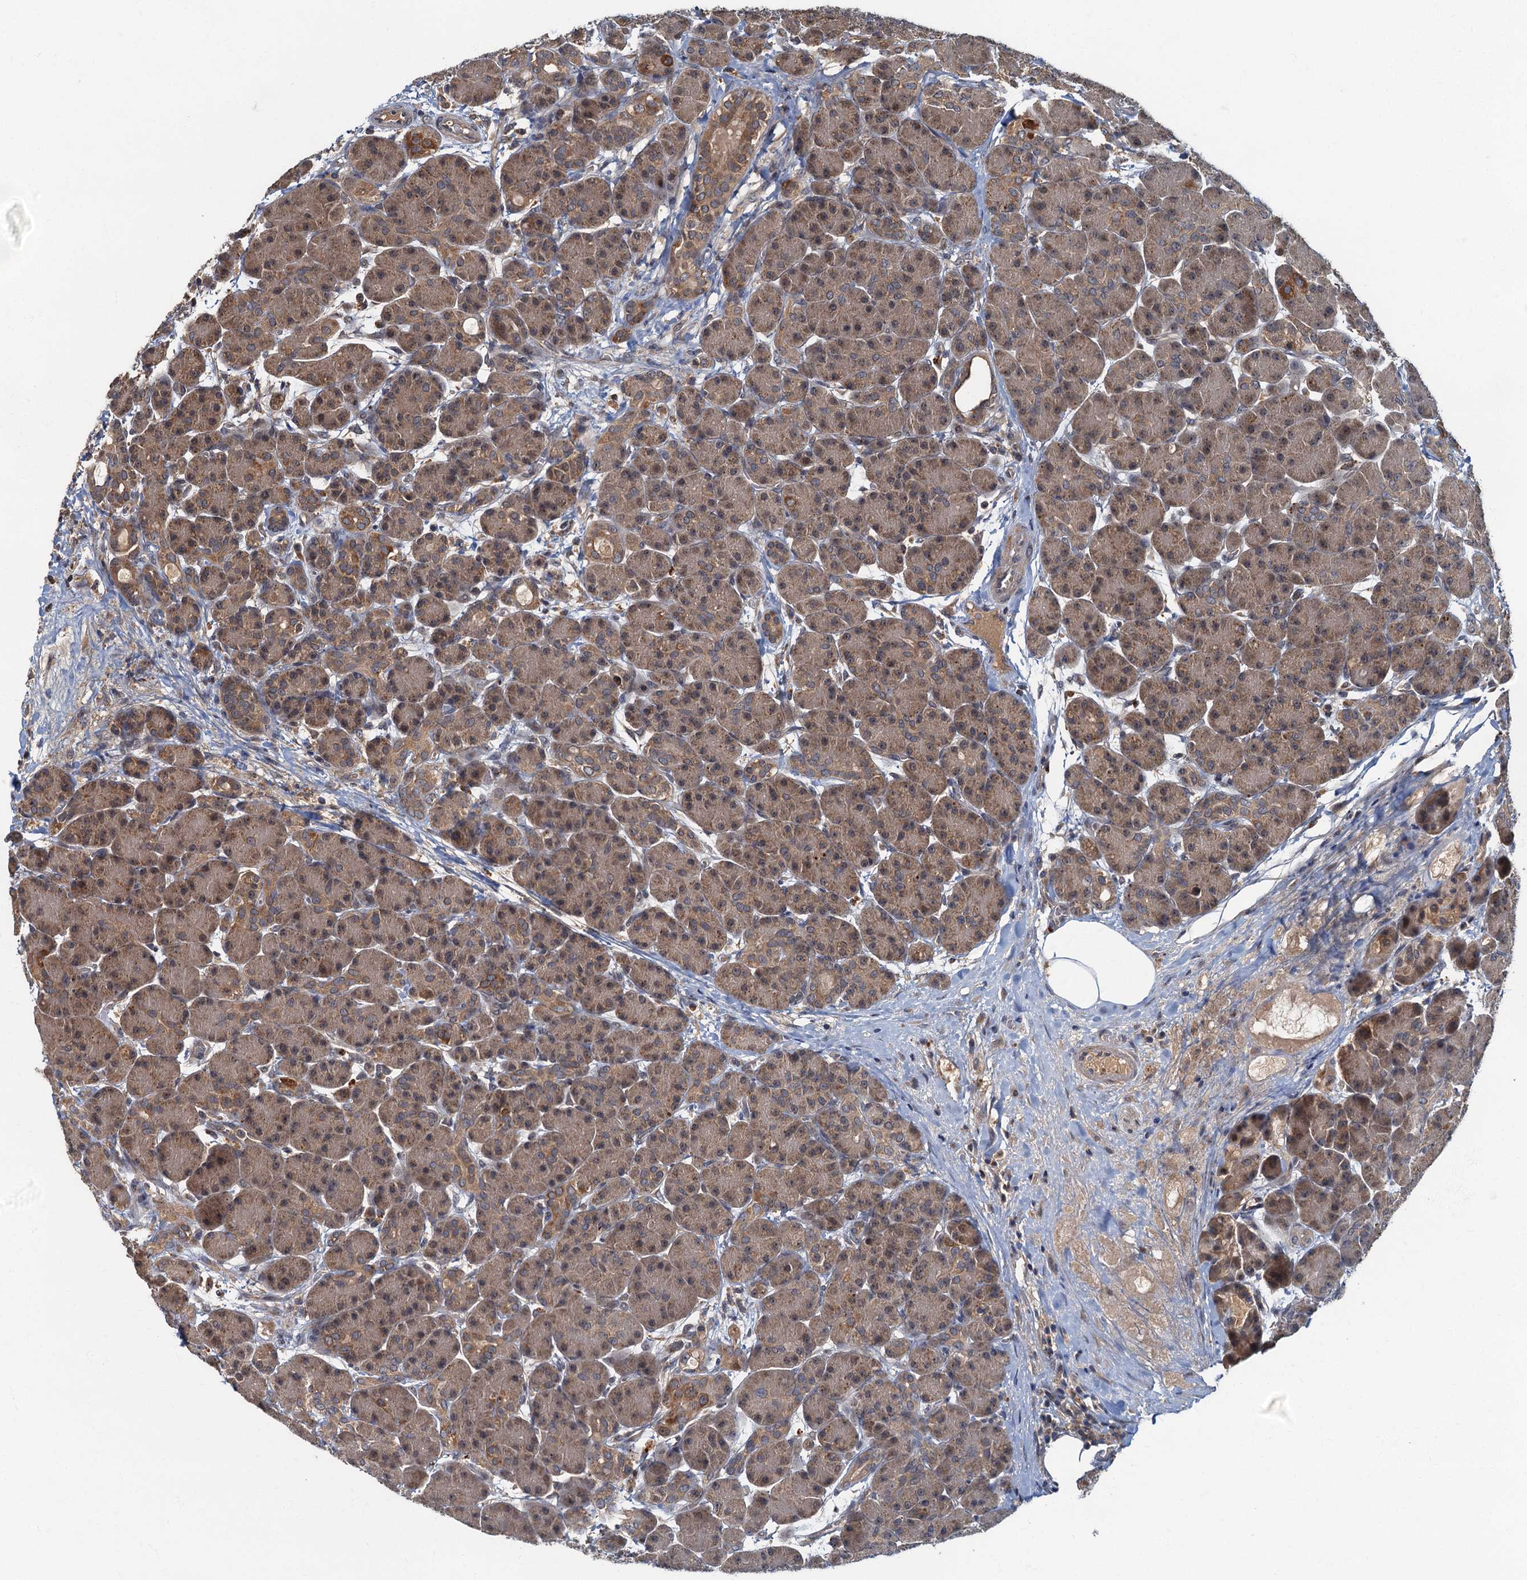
{"staining": {"intensity": "moderate", "quantity": ">75%", "location": "cytoplasmic/membranous"}, "tissue": "pancreas", "cell_type": "Exocrine glandular cells", "image_type": "normal", "snomed": [{"axis": "morphology", "description": "Normal tissue, NOS"}, {"axis": "topography", "description": "Pancreas"}], "caption": "The micrograph demonstrates immunohistochemical staining of benign pancreas. There is moderate cytoplasmic/membranous staining is appreciated in about >75% of exocrine glandular cells.", "gene": "WDCP", "patient": {"sex": "male", "age": 63}}